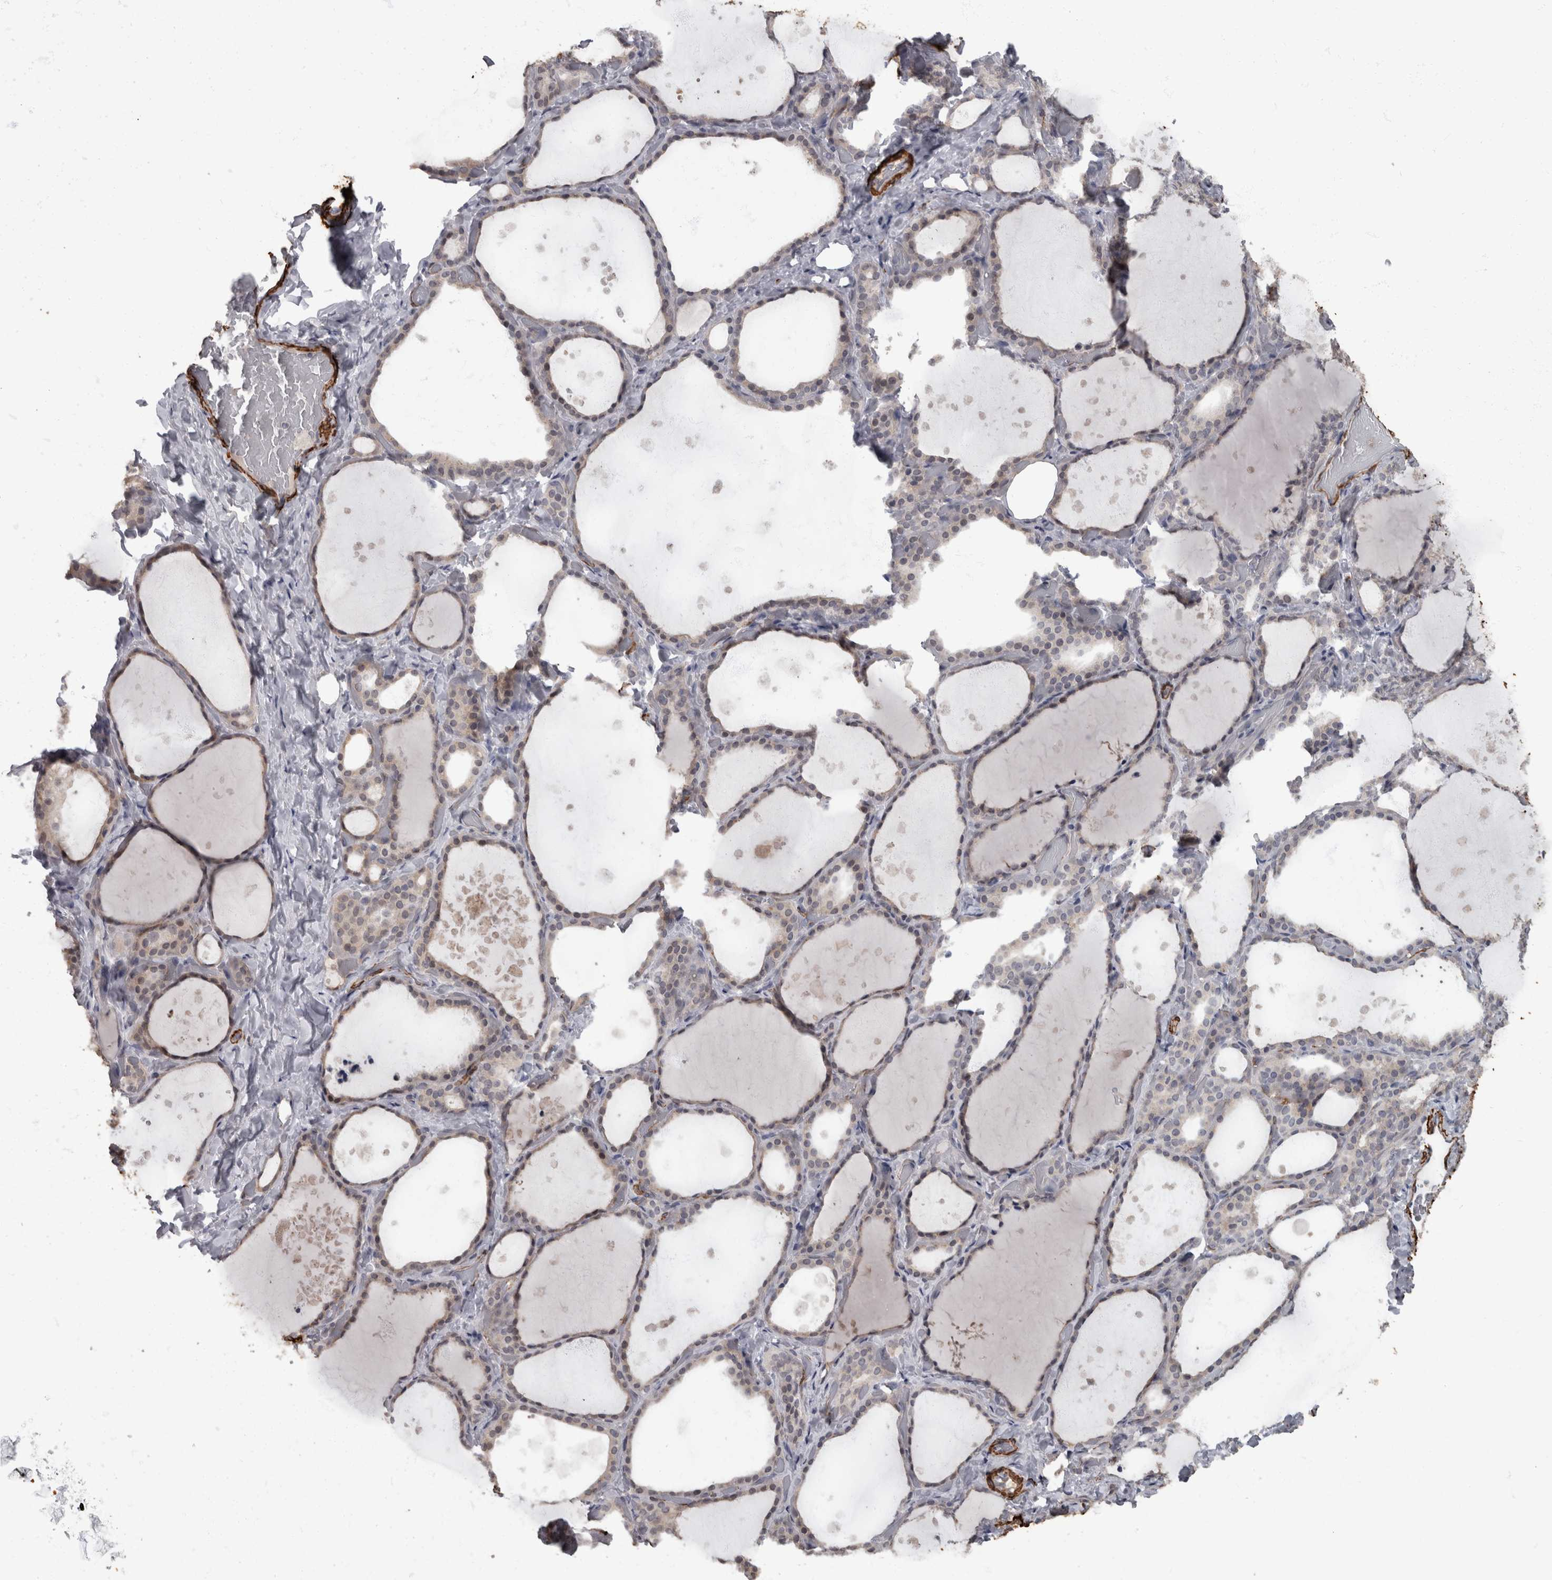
{"staining": {"intensity": "negative", "quantity": "none", "location": "none"}, "tissue": "thyroid gland", "cell_type": "Glandular cells", "image_type": "normal", "snomed": [{"axis": "morphology", "description": "Normal tissue, NOS"}, {"axis": "topography", "description": "Thyroid gland"}], "caption": "Glandular cells are negative for brown protein staining in benign thyroid gland.", "gene": "MASTL", "patient": {"sex": "female", "age": 44}}